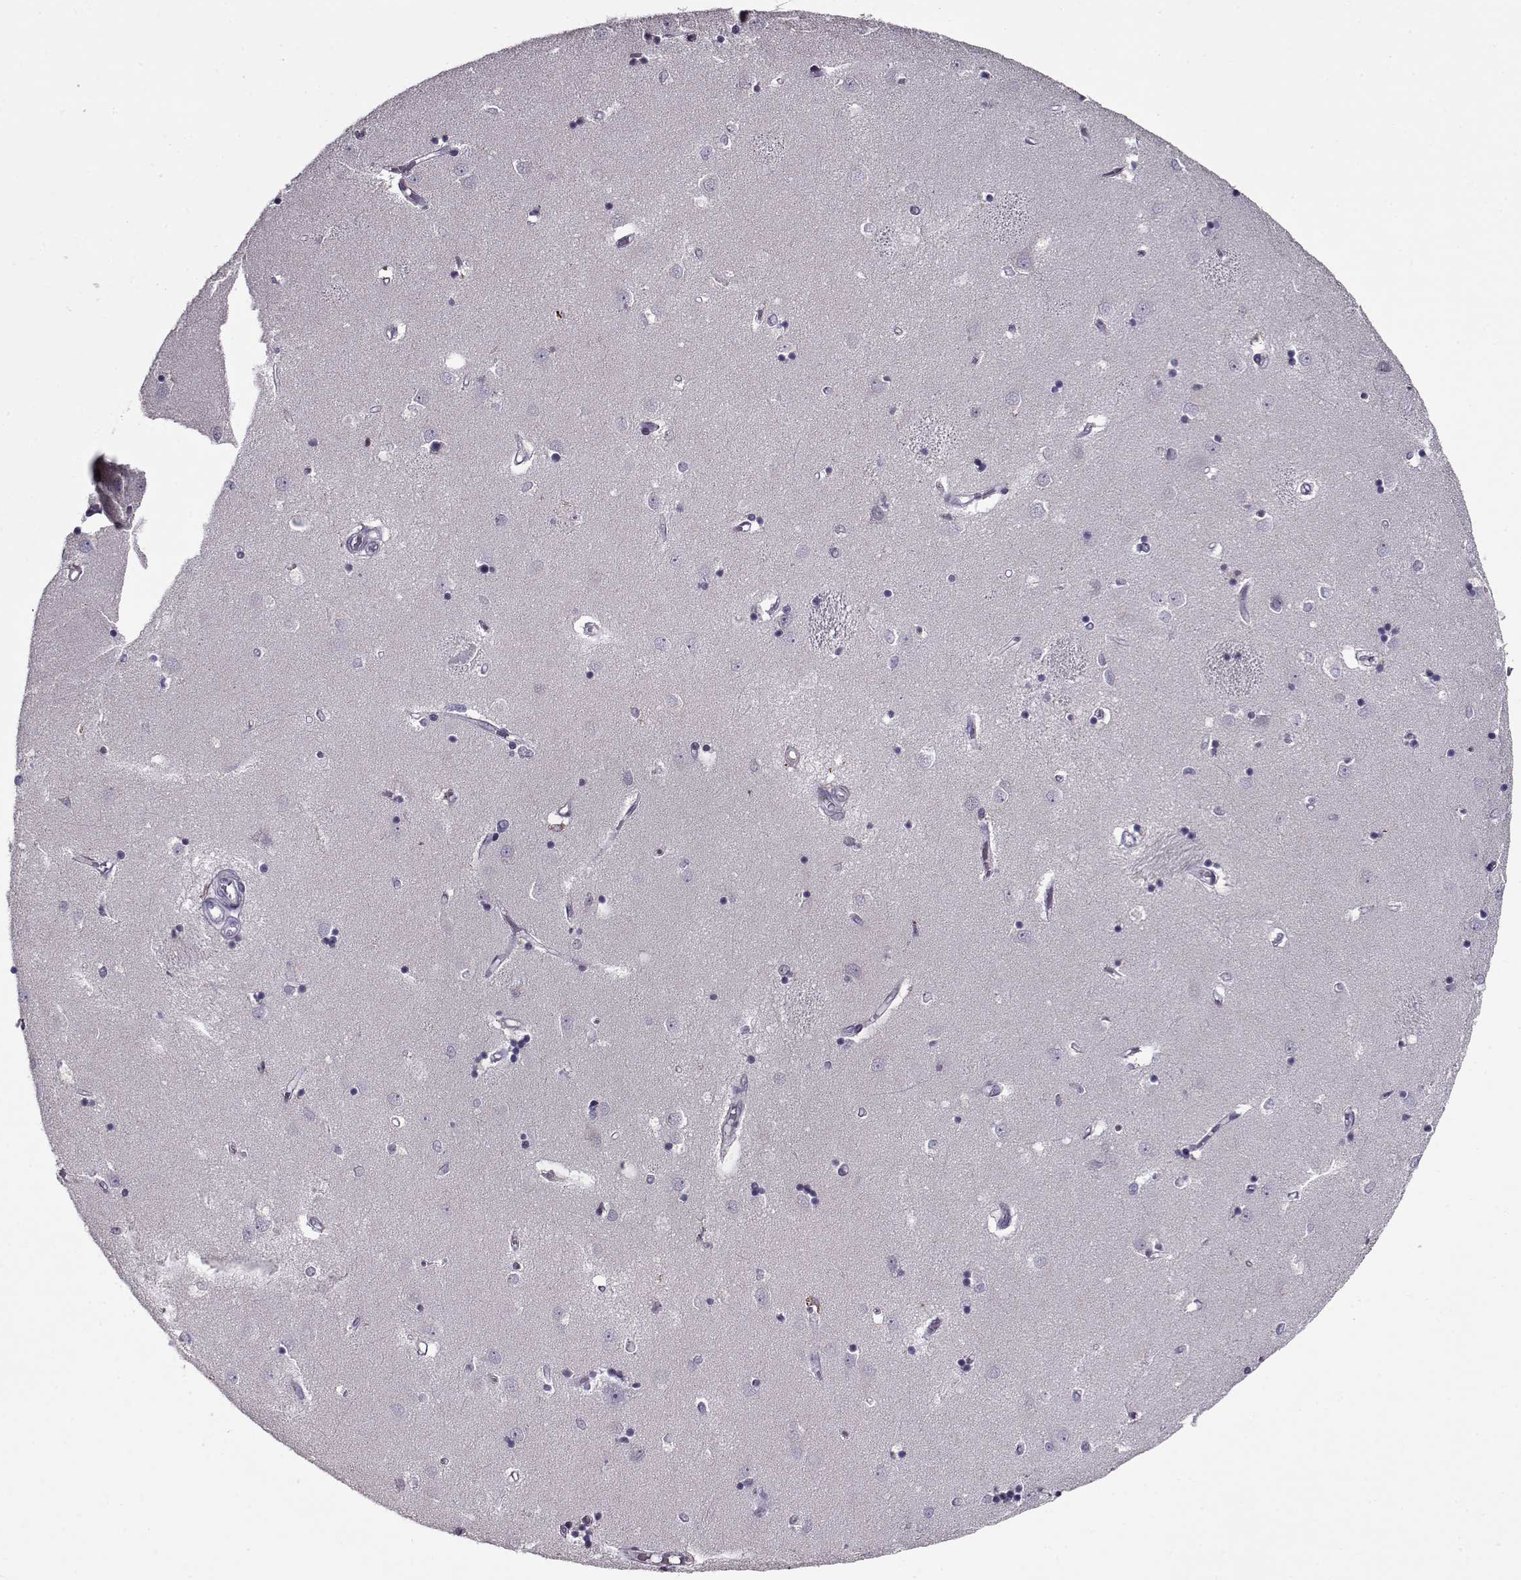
{"staining": {"intensity": "negative", "quantity": "none", "location": "none"}, "tissue": "caudate", "cell_type": "Glial cells", "image_type": "normal", "snomed": [{"axis": "morphology", "description": "Normal tissue, NOS"}, {"axis": "topography", "description": "Lateral ventricle wall"}], "caption": "Caudate was stained to show a protein in brown. There is no significant staining in glial cells. (DAB IHC visualized using brightfield microscopy, high magnification).", "gene": "SEC16B", "patient": {"sex": "male", "age": 54}}